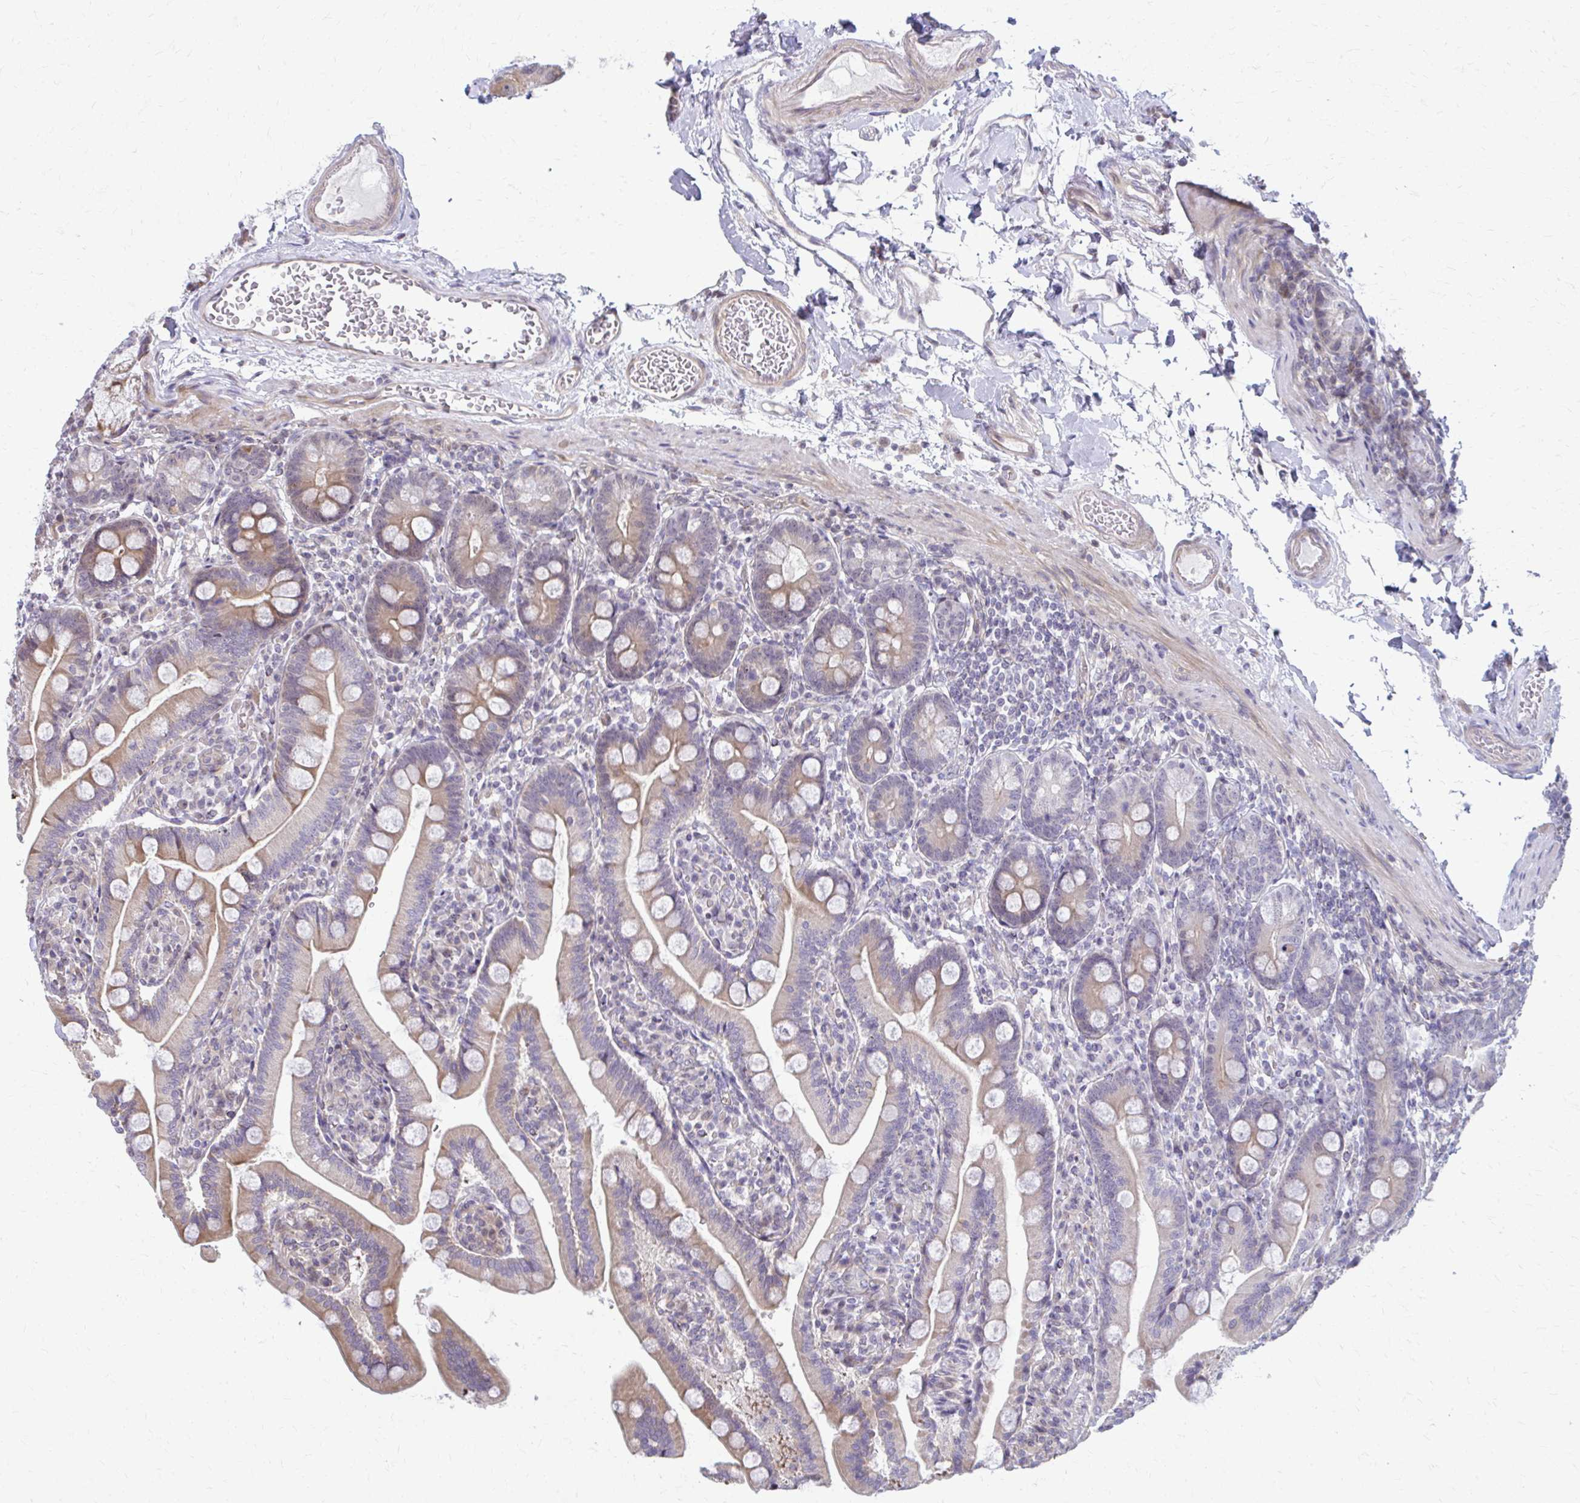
{"staining": {"intensity": "moderate", "quantity": "25%-75%", "location": "cytoplasmic/membranous,nuclear"}, "tissue": "duodenum", "cell_type": "Glandular cells", "image_type": "normal", "snomed": [{"axis": "morphology", "description": "Normal tissue, NOS"}, {"axis": "topography", "description": "Duodenum"}], "caption": "Brown immunohistochemical staining in benign human duodenum demonstrates moderate cytoplasmic/membranous,nuclear staining in approximately 25%-75% of glandular cells.", "gene": "MAF1", "patient": {"sex": "female", "age": 67}}